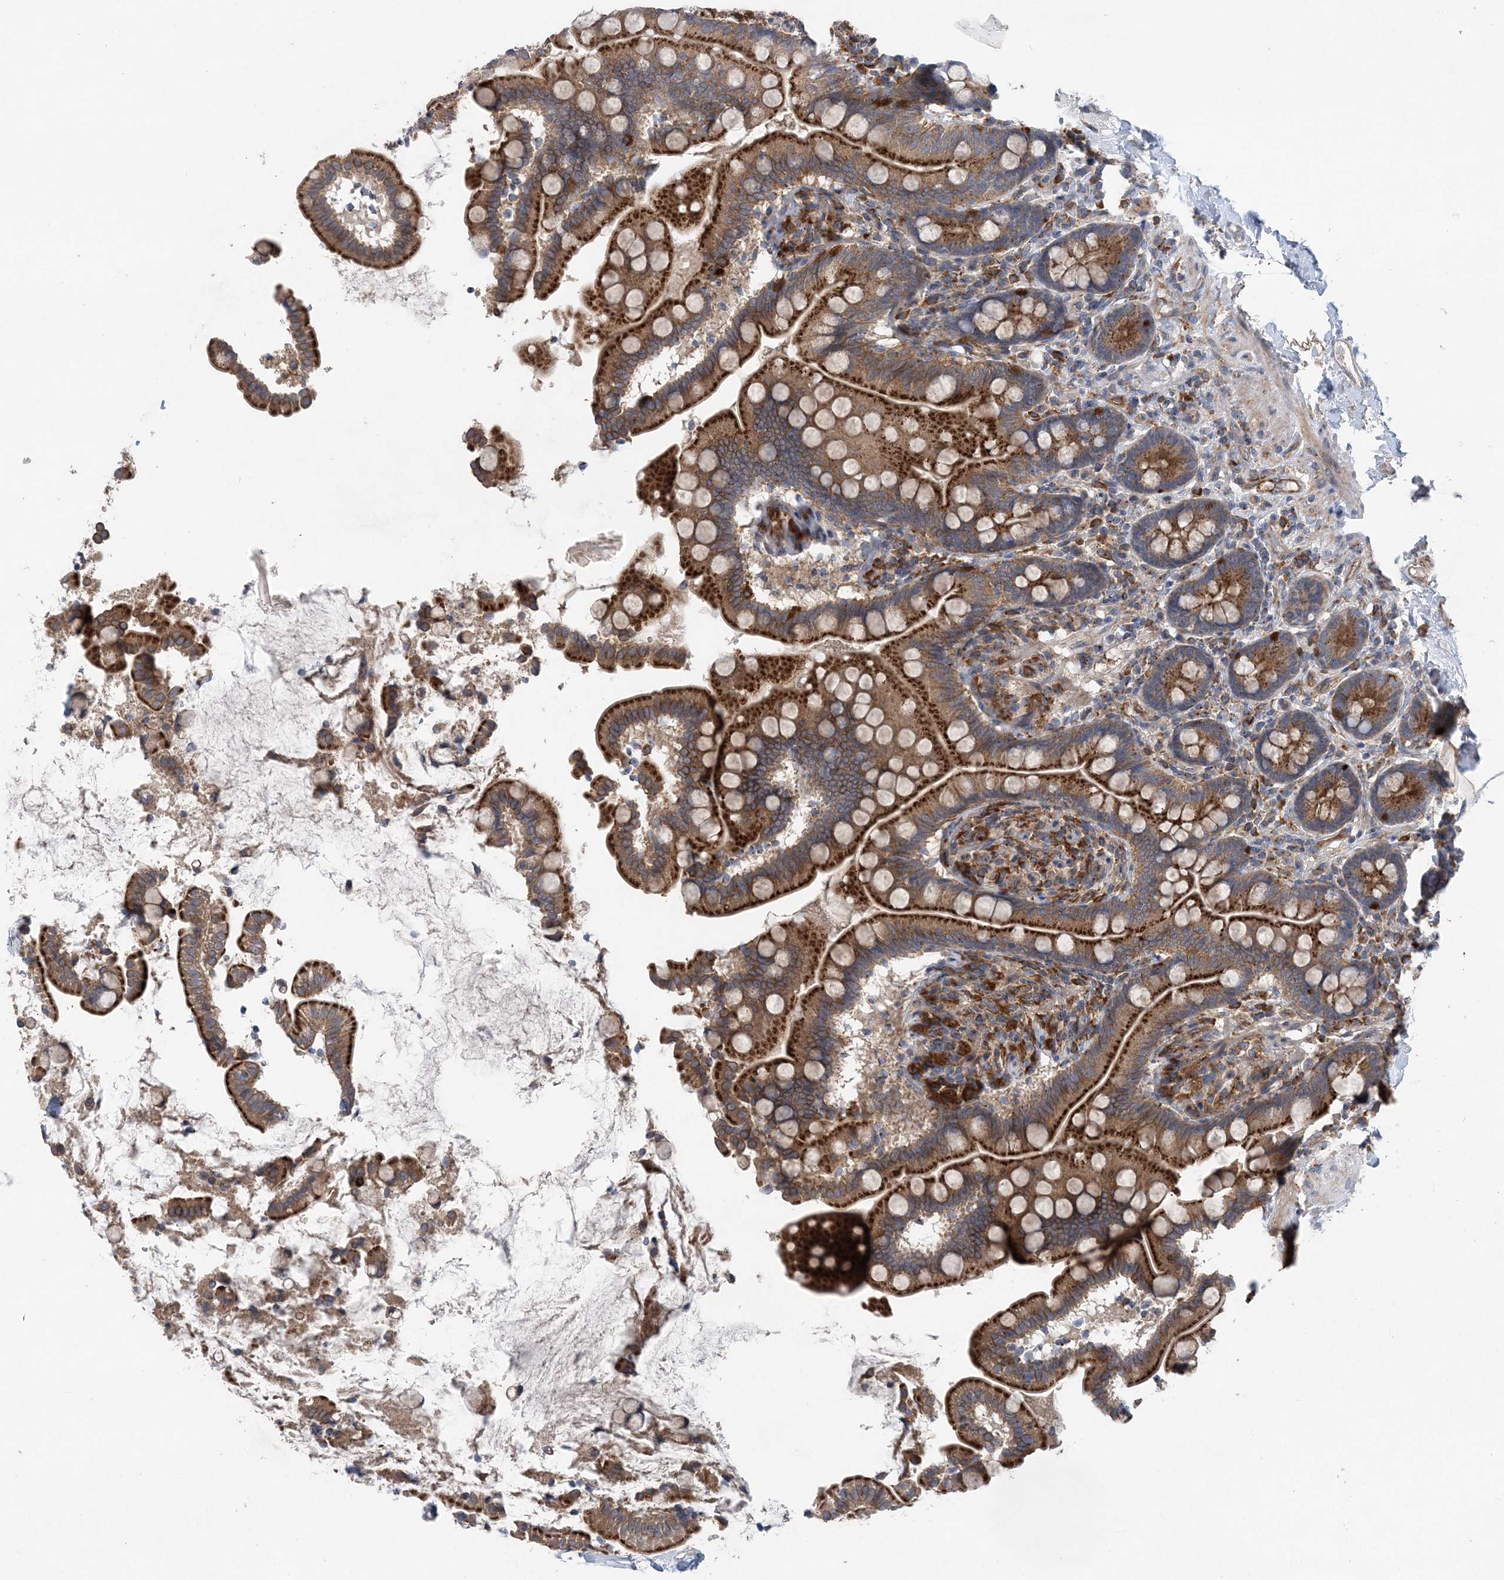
{"staining": {"intensity": "strong", "quantity": ">75%", "location": "cytoplasmic/membranous"}, "tissue": "small intestine", "cell_type": "Glandular cells", "image_type": "normal", "snomed": [{"axis": "morphology", "description": "Normal tissue, NOS"}, {"axis": "topography", "description": "Small intestine"}], "caption": "This photomicrograph shows immunohistochemistry staining of benign human small intestine, with high strong cytoplasmic/membranous expression in approximately >75% of glandular cells.", "gene": "PTTG1IP", "patient": {"sex": "female", "age": 64}}